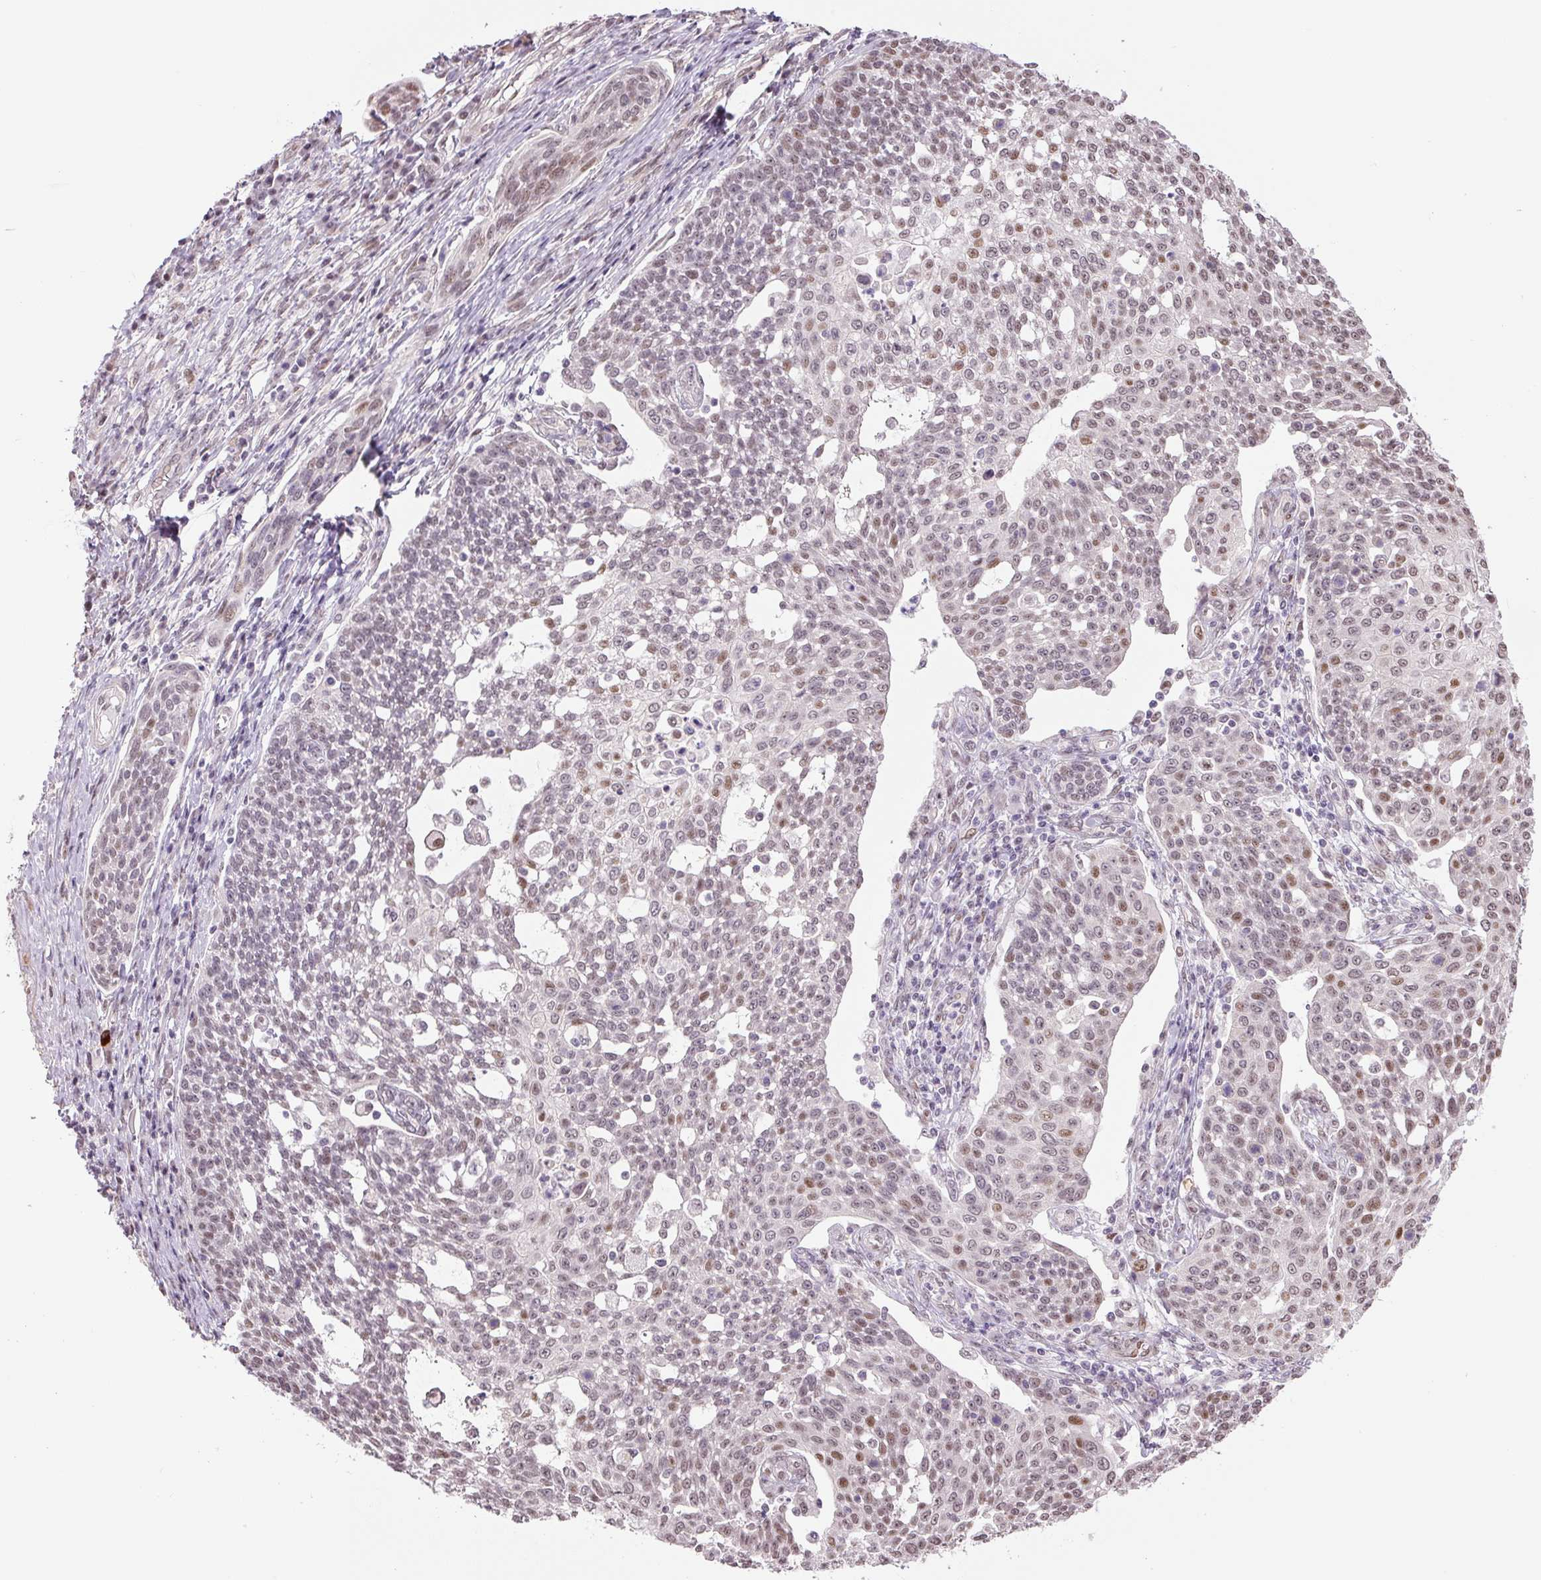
{"staining": {"intensity": "moderate", "quantity": "25%-75%", "location": "nuclear"}, "tissue": "cervical cancer", "cell_type": "Tumor cells", "image_type": "cancer", "snomed": [{"axis": "morphology", "description": "Squamous cell carcinoma, NOS"}, {"axis": "topography", "description": "Cervix"}], "caption": "DAB immunohistochemical staining of squamous cell carcinoma (cervical) reveals moderate nuclear protein positivity in approximately 25%-75% of tumor cells. The protein is stained brown, and the nuclei are stained in blue (DAB (3,3'-diaminobenzidine) IHC with brightfield microscopy, high magnification).", "gene": "TCFL5", "patient": {"sex": "female", "age": 34}}